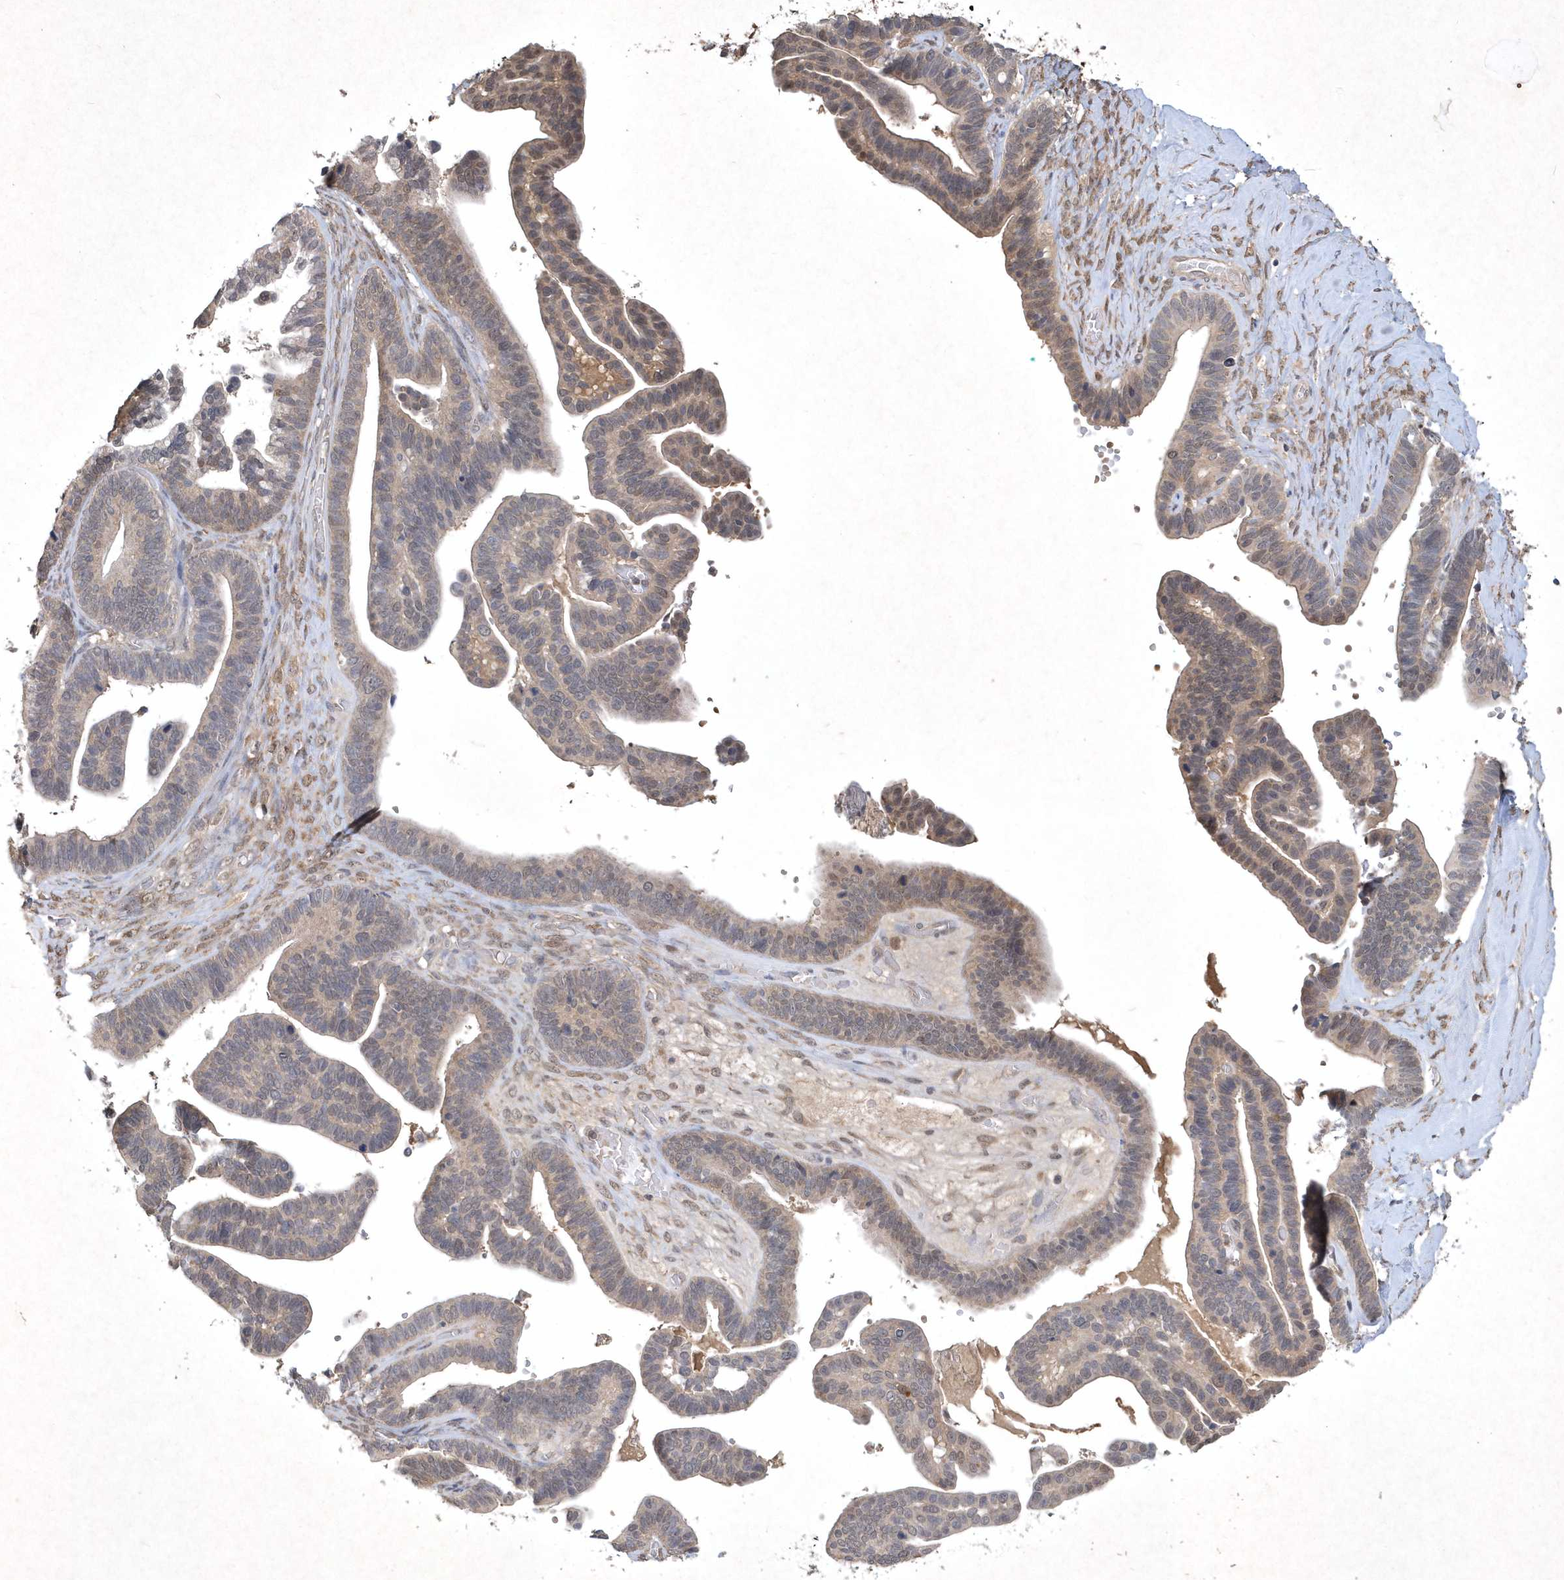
{"staining": {"intensity": "weak", "quantity": "<25%", "location": "nuclear"}, "tissue": "ovarian cancer", "cell_type": "Tumor cells", "image_type": "cancer", "snomed": [{"axis": "morphology", "description": "Cystadenocarcinoma, serous, NOS"}, {"axis": "topography", "description": "Ovary"}], "caption": "An immunohistochemistry histopathology image of ovarian cancer is shown. There is no staining in tumor cells of ovarian cancer.", "gene": "AKR7A2", "patient": {"sex": "female", "age": 56}}